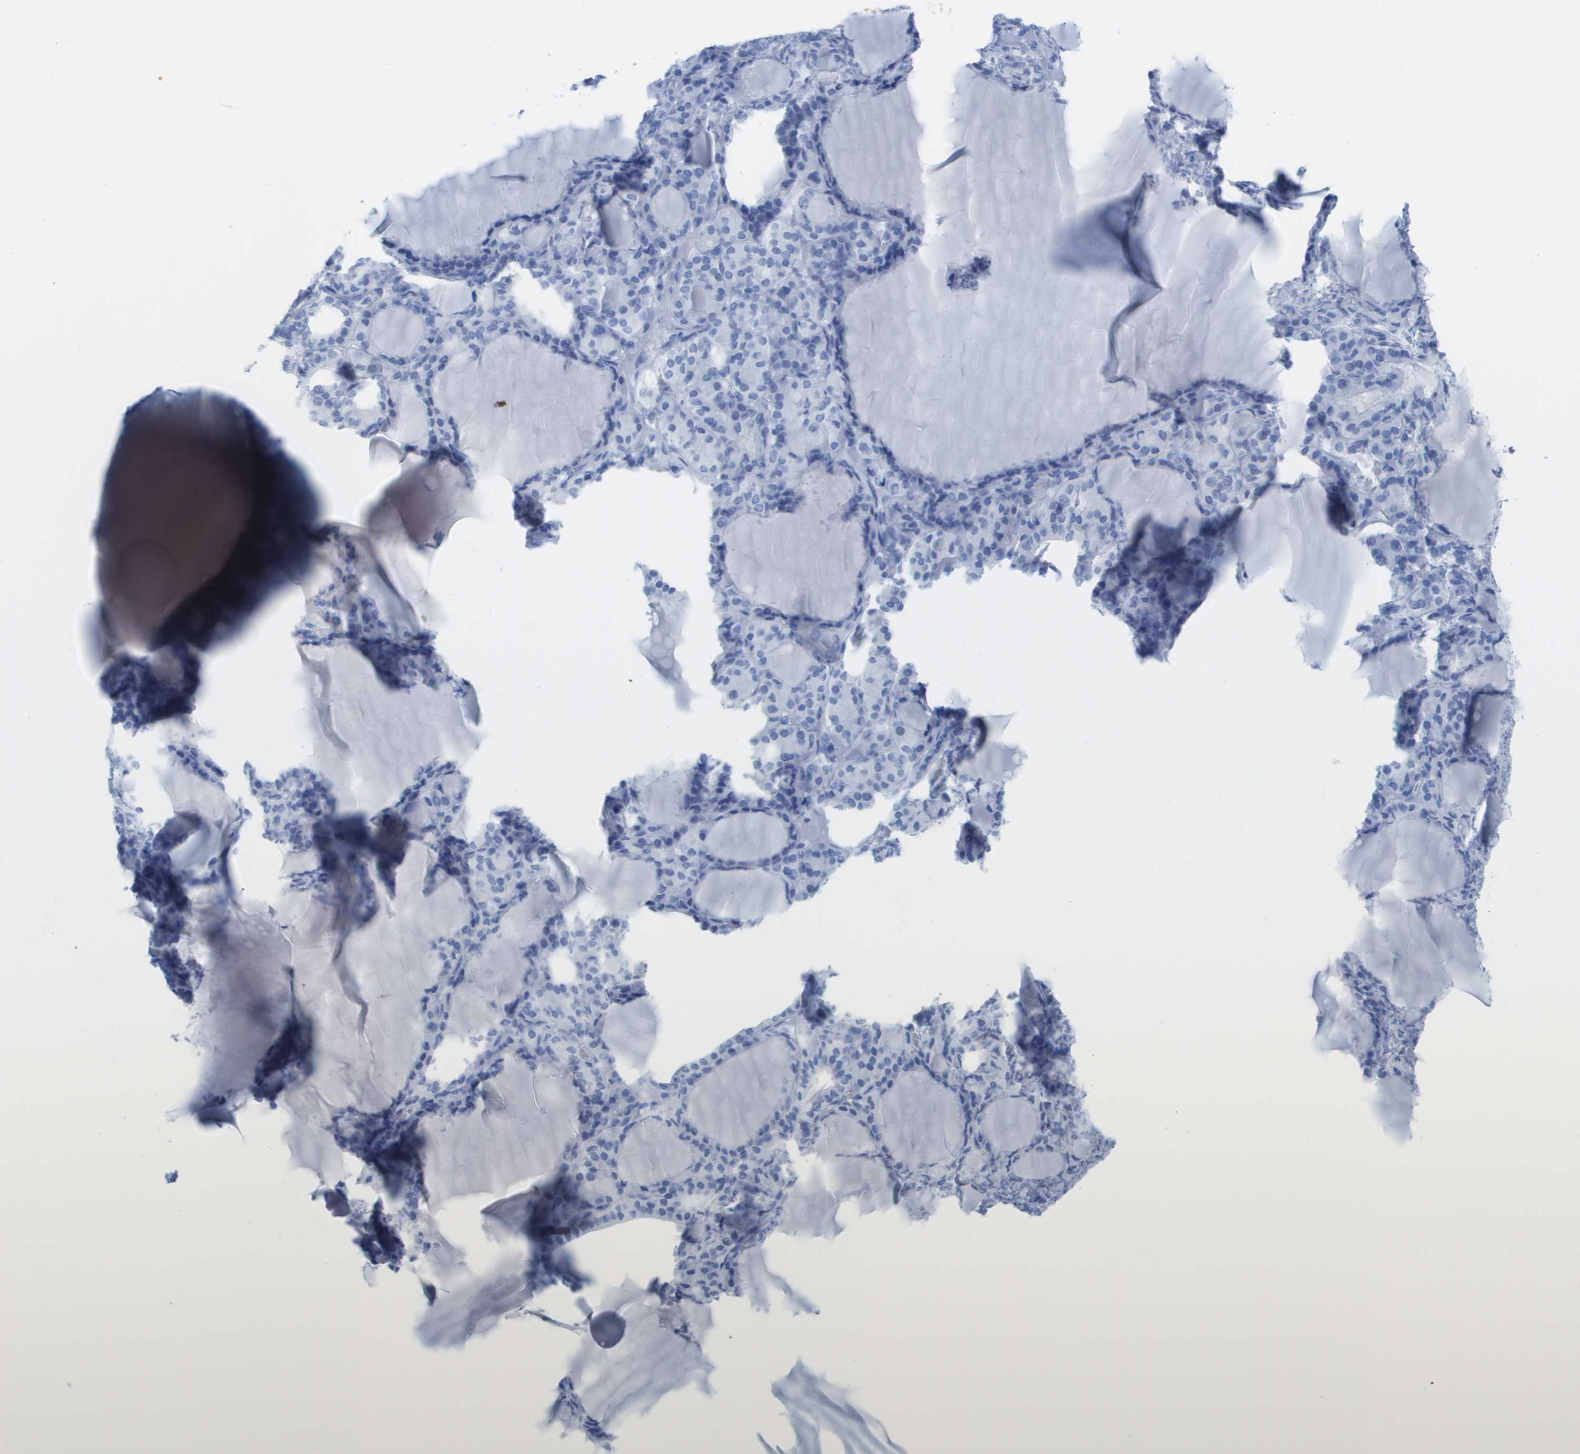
{"staining": {"intensity": "negative", "quantity": "none", "location": "none"}, "tissue": "thyroid gland", "cell_type": "Glandular cells", "image_type": "normal", "snomed": [{"axis": "morphology", "description": "Normal tissue, NOS"}, {"axis": "topography", "description": "Thyroid gland"}], "caption": "IHC photomicrograph of normal human thyroid gland stained for a protein (brown), which exhibits no positivity in glandular cells.", "gene": "KCNA3", "patient": {"sex": "female", "age": 28}}